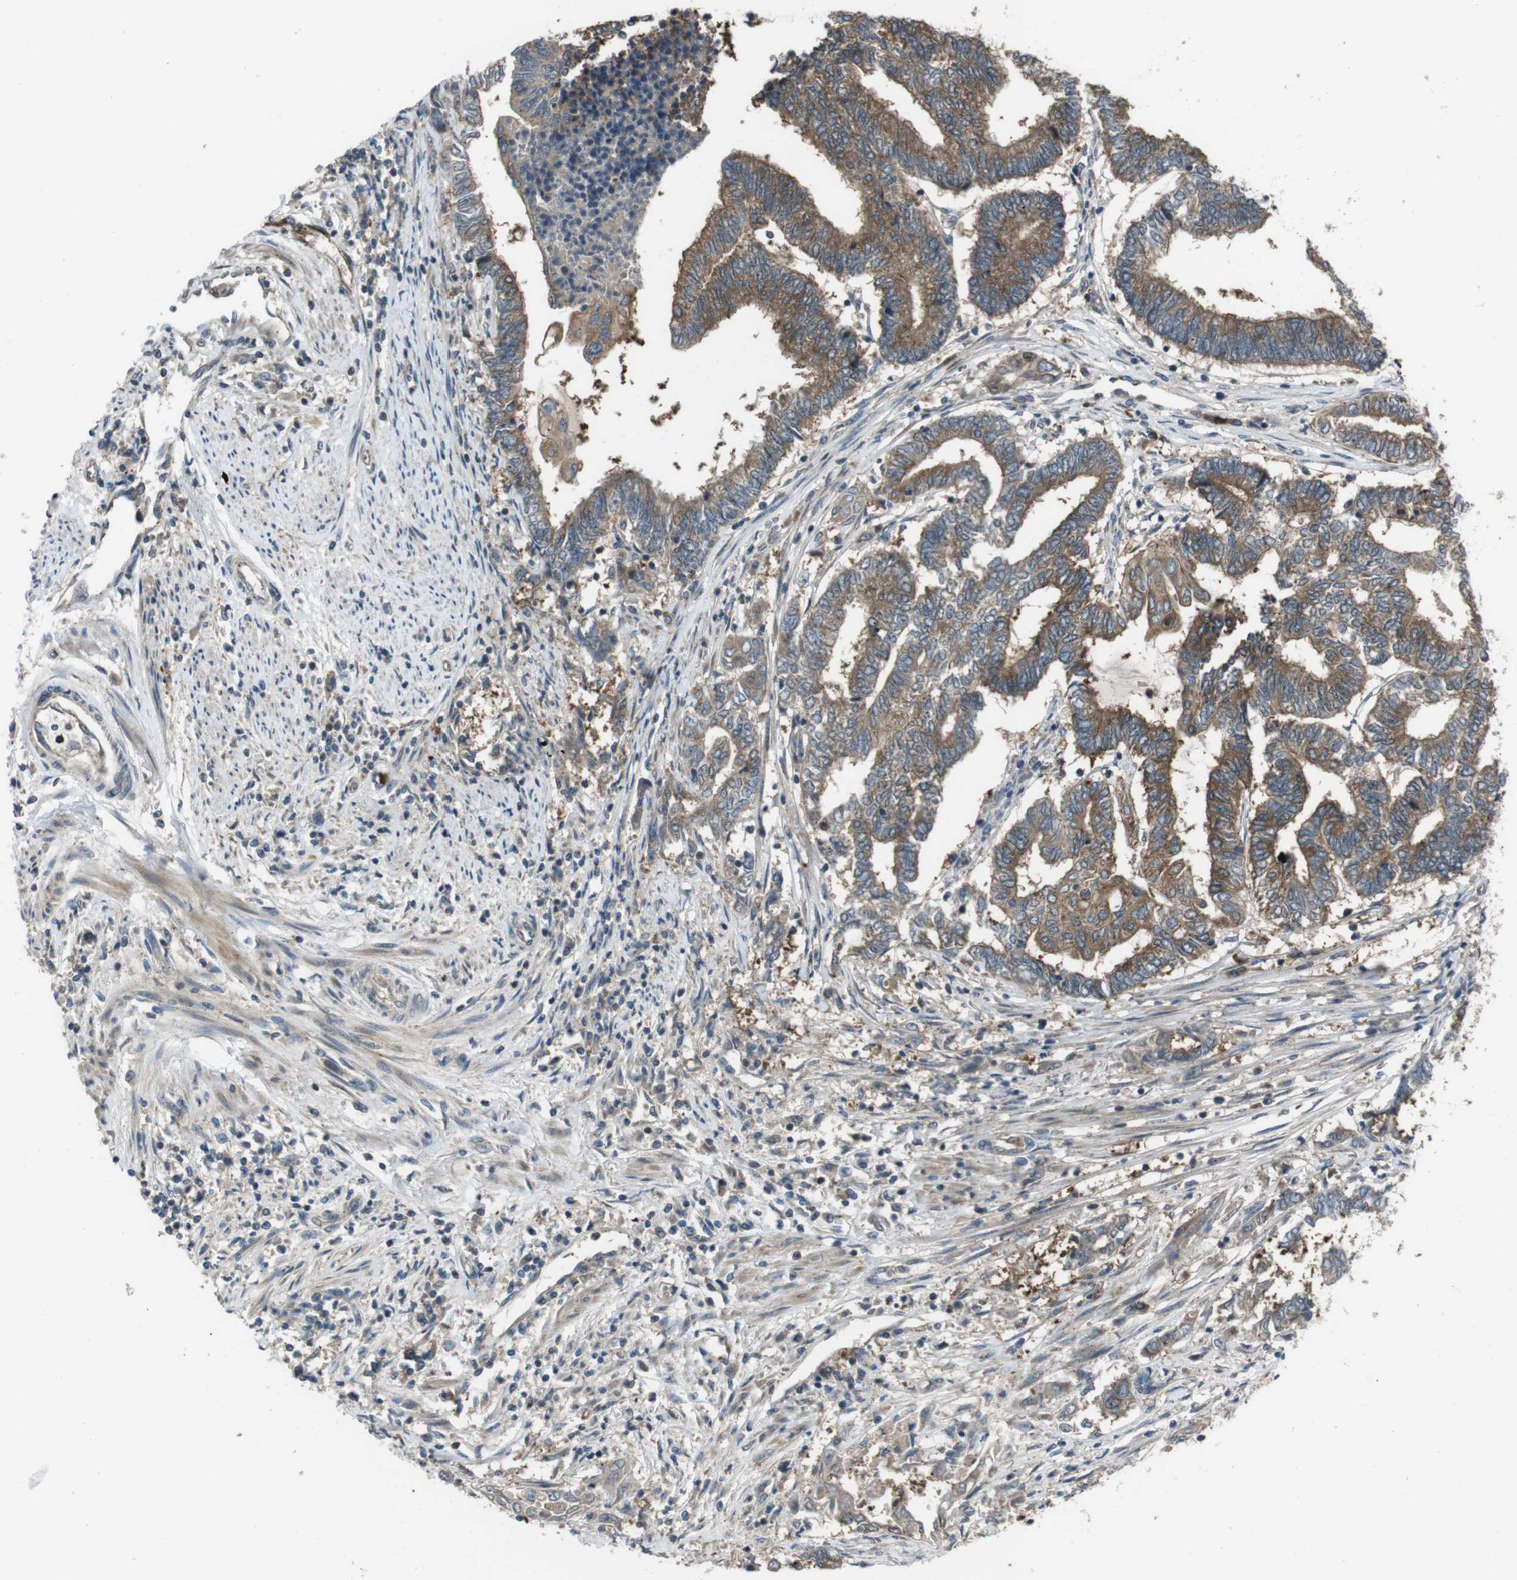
{"staining": {"intensity": "moderate", "quantity": ">75%", "location": "cytoplasmic/membranous"}, "tissue": "endometrial cancer", "cell_type": "Tumor cells", "image_type": "cancer", "snomed": [{"axis": "morphology", "description": "Adenocarcinoma, NOS"}, {"axis": "topography", "description": "Uterus"}, {"axis": "topography", "description": "Endometrium"}], "caption": "DAB (3,3'-diaminobenzidine) immunohistochemical staining of adenocarcinoma (endometrial) exhibits moderate cytoplasmic/membranous protein positivity in approximately >75% of tumor cells.", "gene": "SLC22A23", "patient": {"sex": "female", "age": 70}}